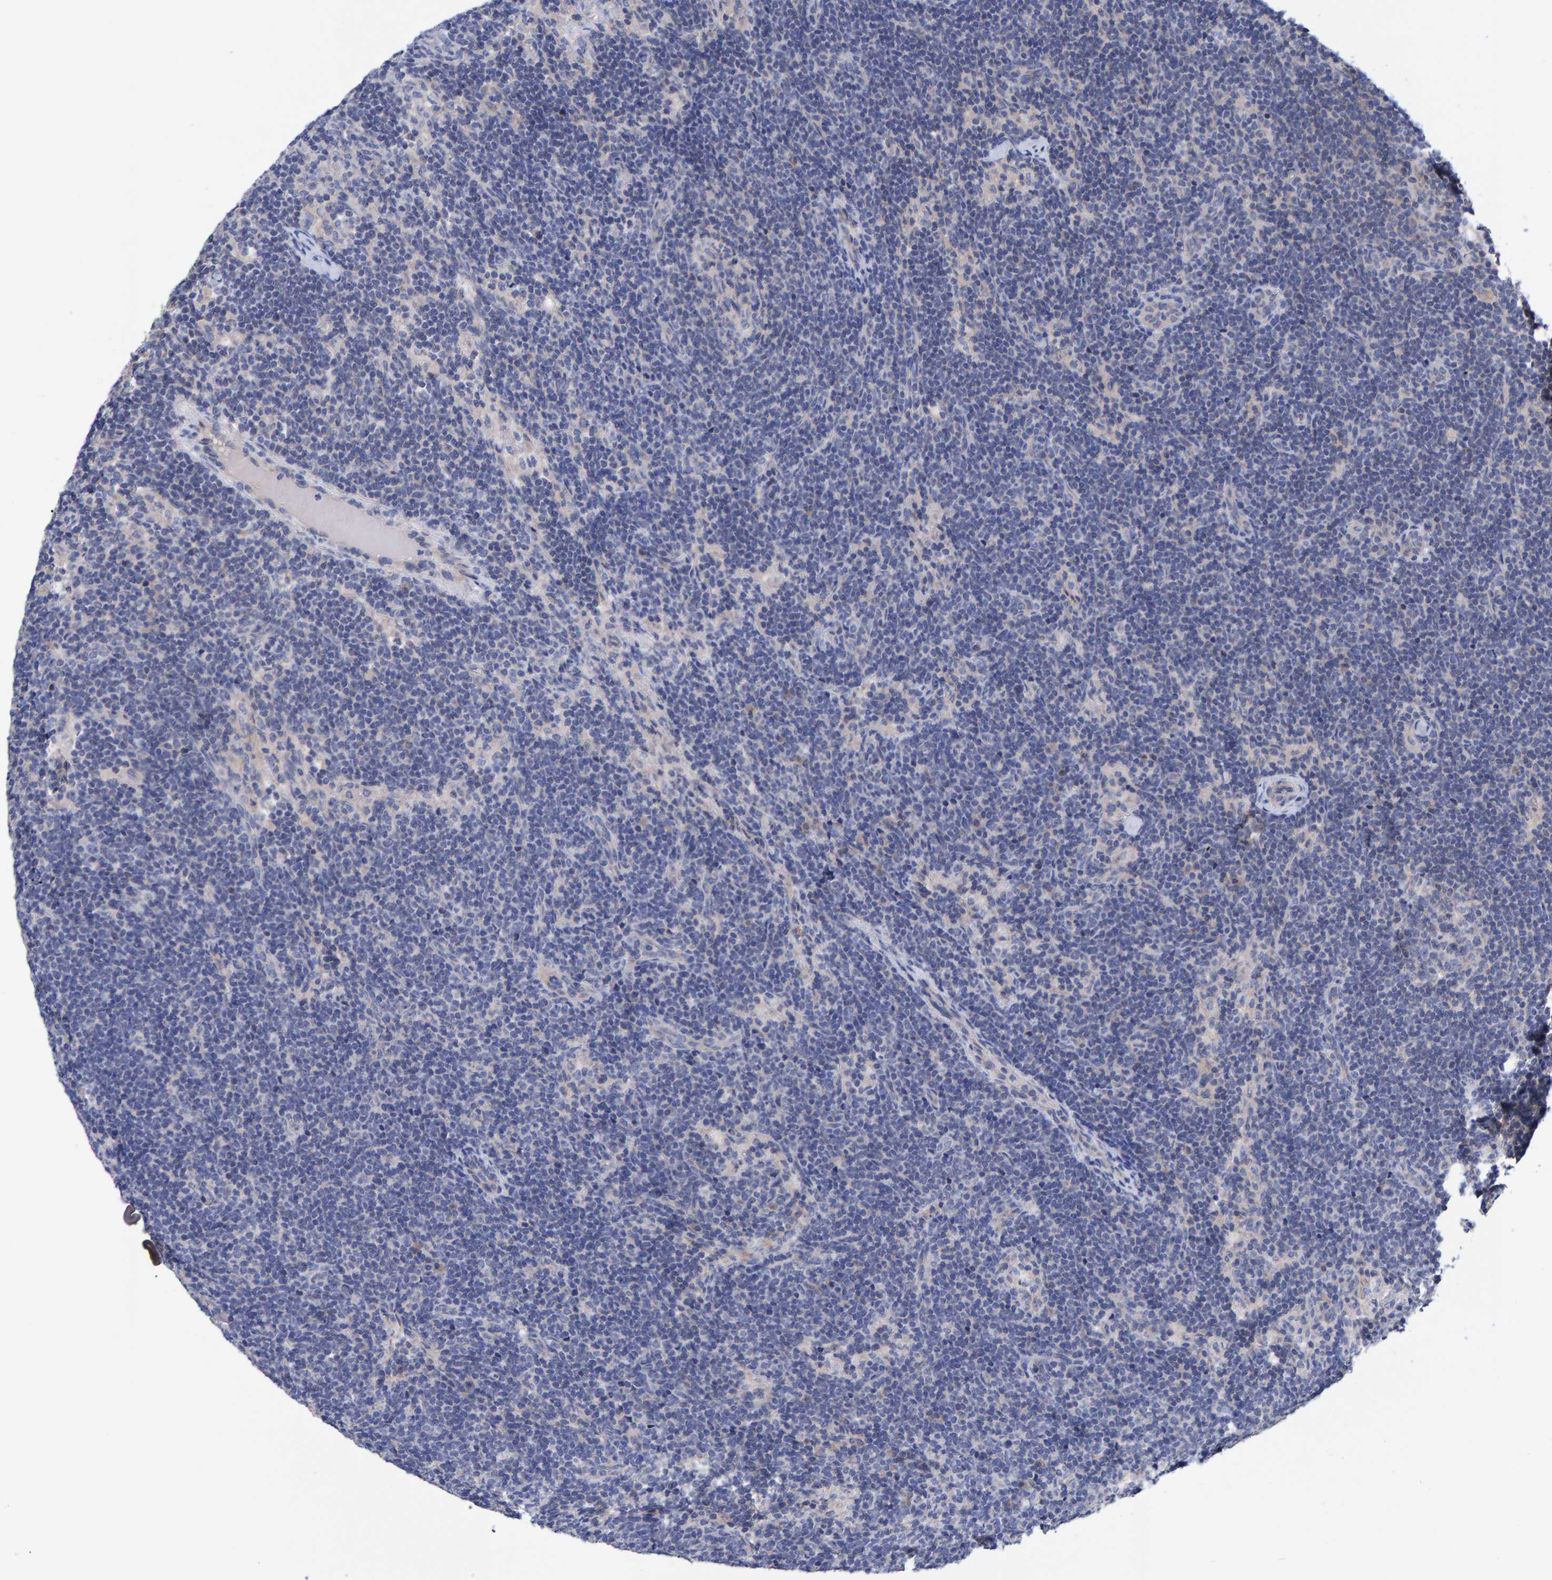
{"staining": {"intensity": "negative", "quantity": "none", "location": "none"}, "tissue": "lymph node", "cell_type": "Germinal center cells", "image_type": "normal", "snomed": [{"axis": "morphology", "description": "Normal tissue, NOS"}, {"axis": "topography", "description": "Lymph node"}], "caption": "Immunohistochemistry (IHC) micrograph of normal lymph node: lymph node stained with DAB demonstrates no significant protein staining in germinal center cells.", "gene": "EFR3A", "patient": {"sex": "female", "age": 22}}